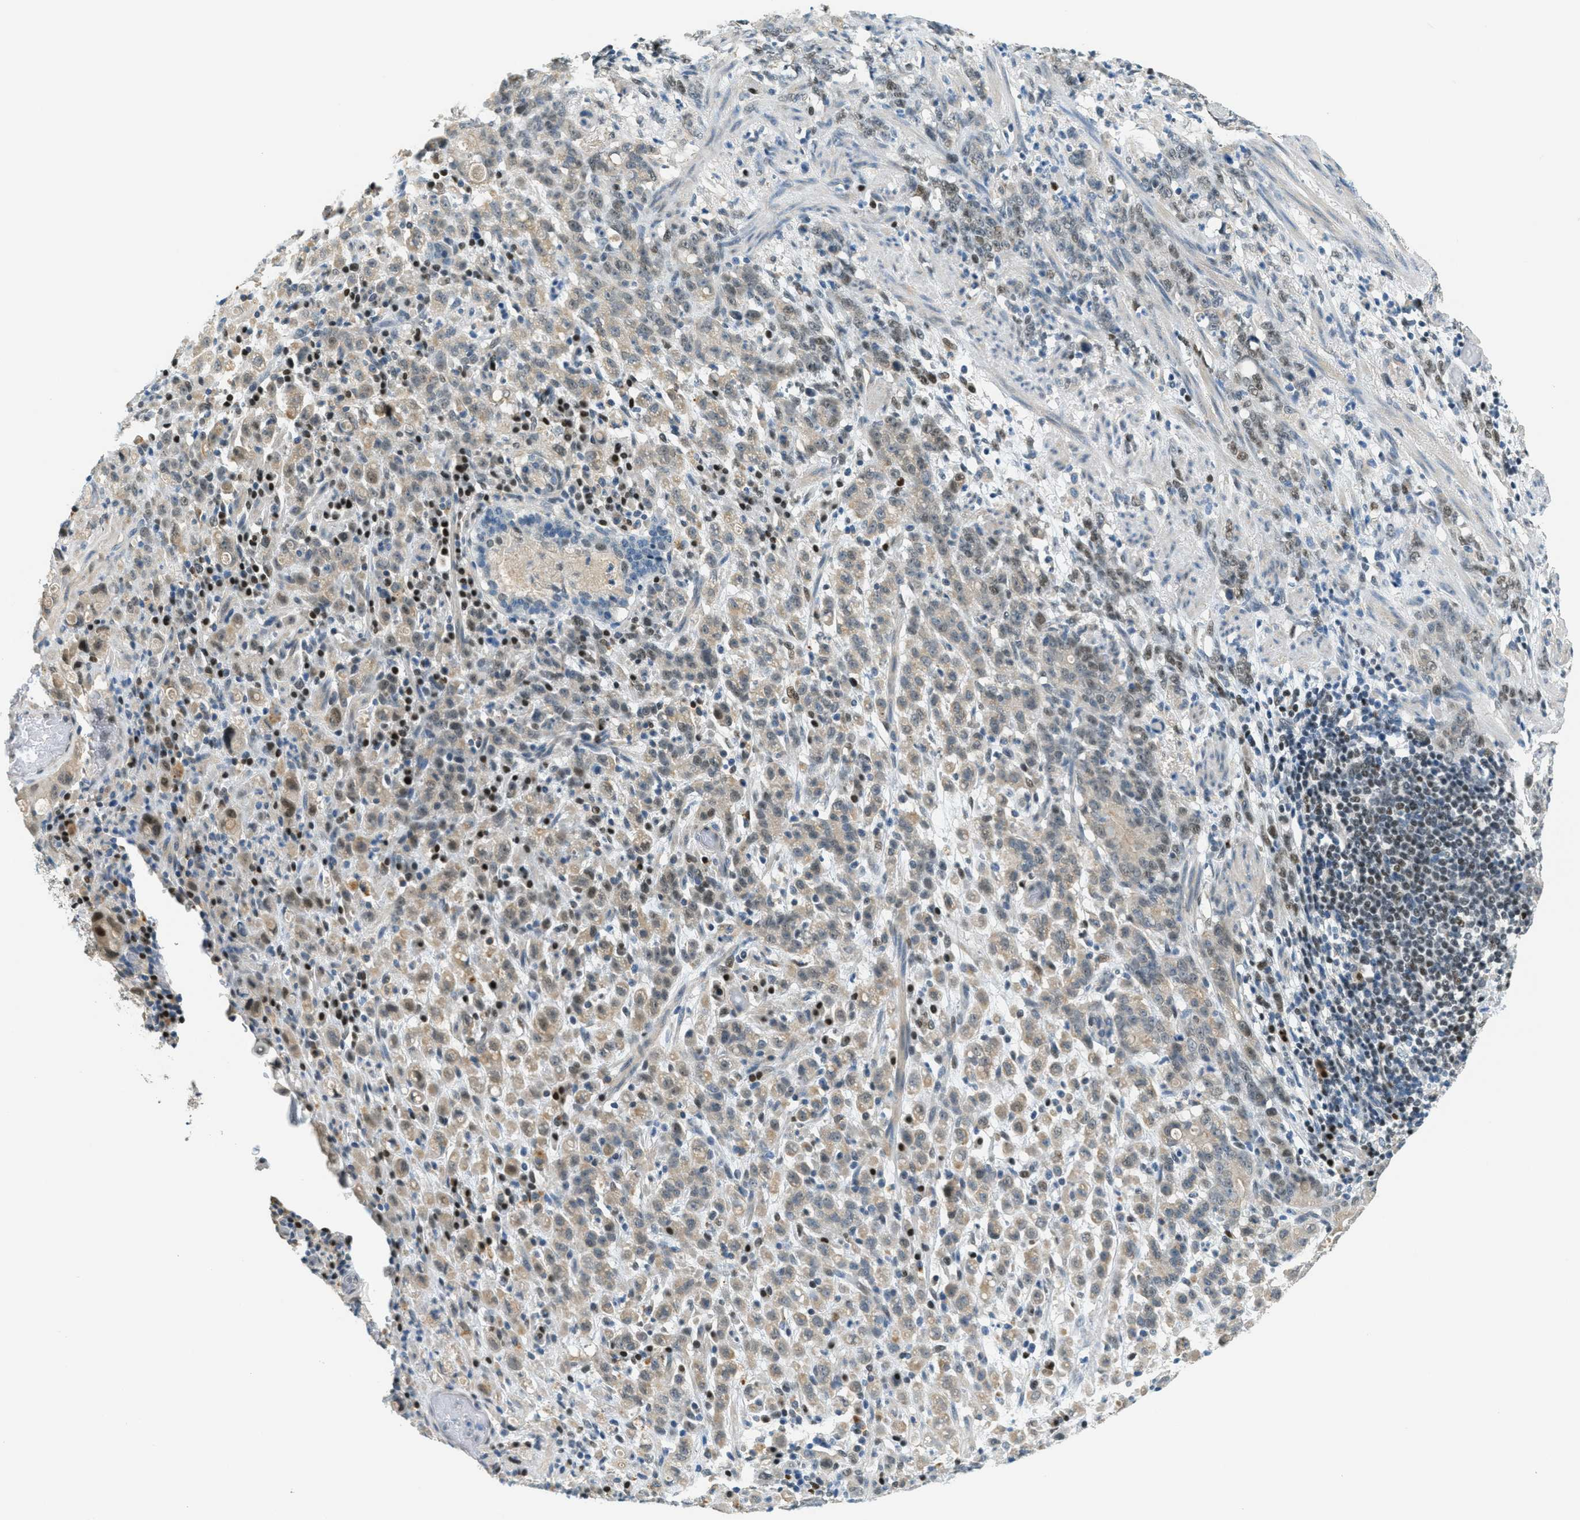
{"staining": {"intensity": "weak", "quantity": ">75%", "location": "cytoplasmic/membranous"}, "tissue": "stomach cancer", "cell_type": "Tumor cells", "image_type": "cancer", "snomed": [{"axis": "morphology", "description": "Adenocarcinoma, NOS"}, {"axis": "topography", "description": "Stomach, lower"}], "caption": "Stomach cancer (adenocarcinoma) stained with a protein marker reveals weak staining in tumor cells.", "gene": "TCF3", "patient": {"sex": "male", "age": 88}}